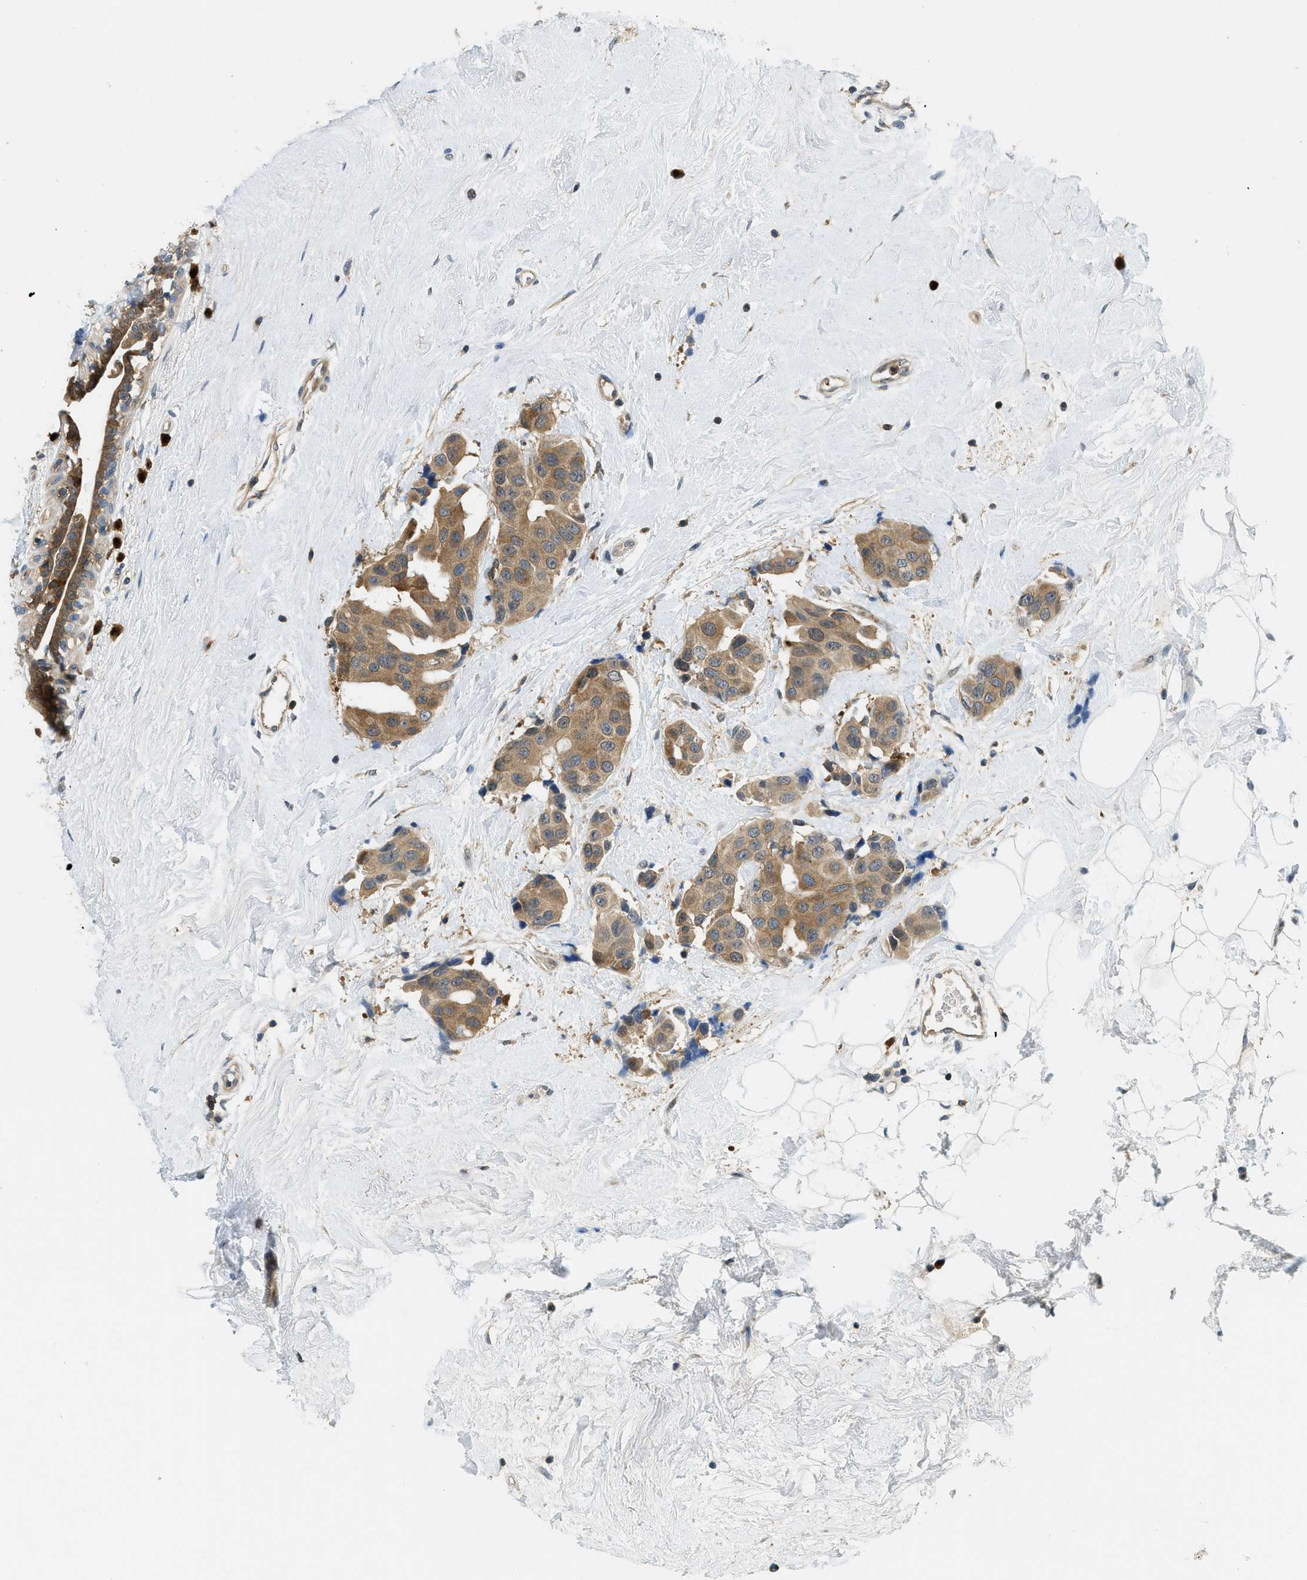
{"staining": {"intensity": "moderate", "quantity": ">75%", "location": "cytoplasmic/membranous"}, "tissue": "breast cancer", "cell_type": "Tumor cells", "image_type": "cancer", "snomed": [{"axis": "morphology", "description": "Normal tissue, NOS"}, {"axis": "morphology", "description": "Duct carcinoma"}, {"axis": "topography", "description": "Breast"}], "caption": "The histopathology image reveals a brown stain indicating the presence of a protein in the cytoplasmic/membranous of tumor cells in invasive ductal carcinoma (breast).", "gene": "GMPPB", "patient": {"sex": "female", "age": 39}}